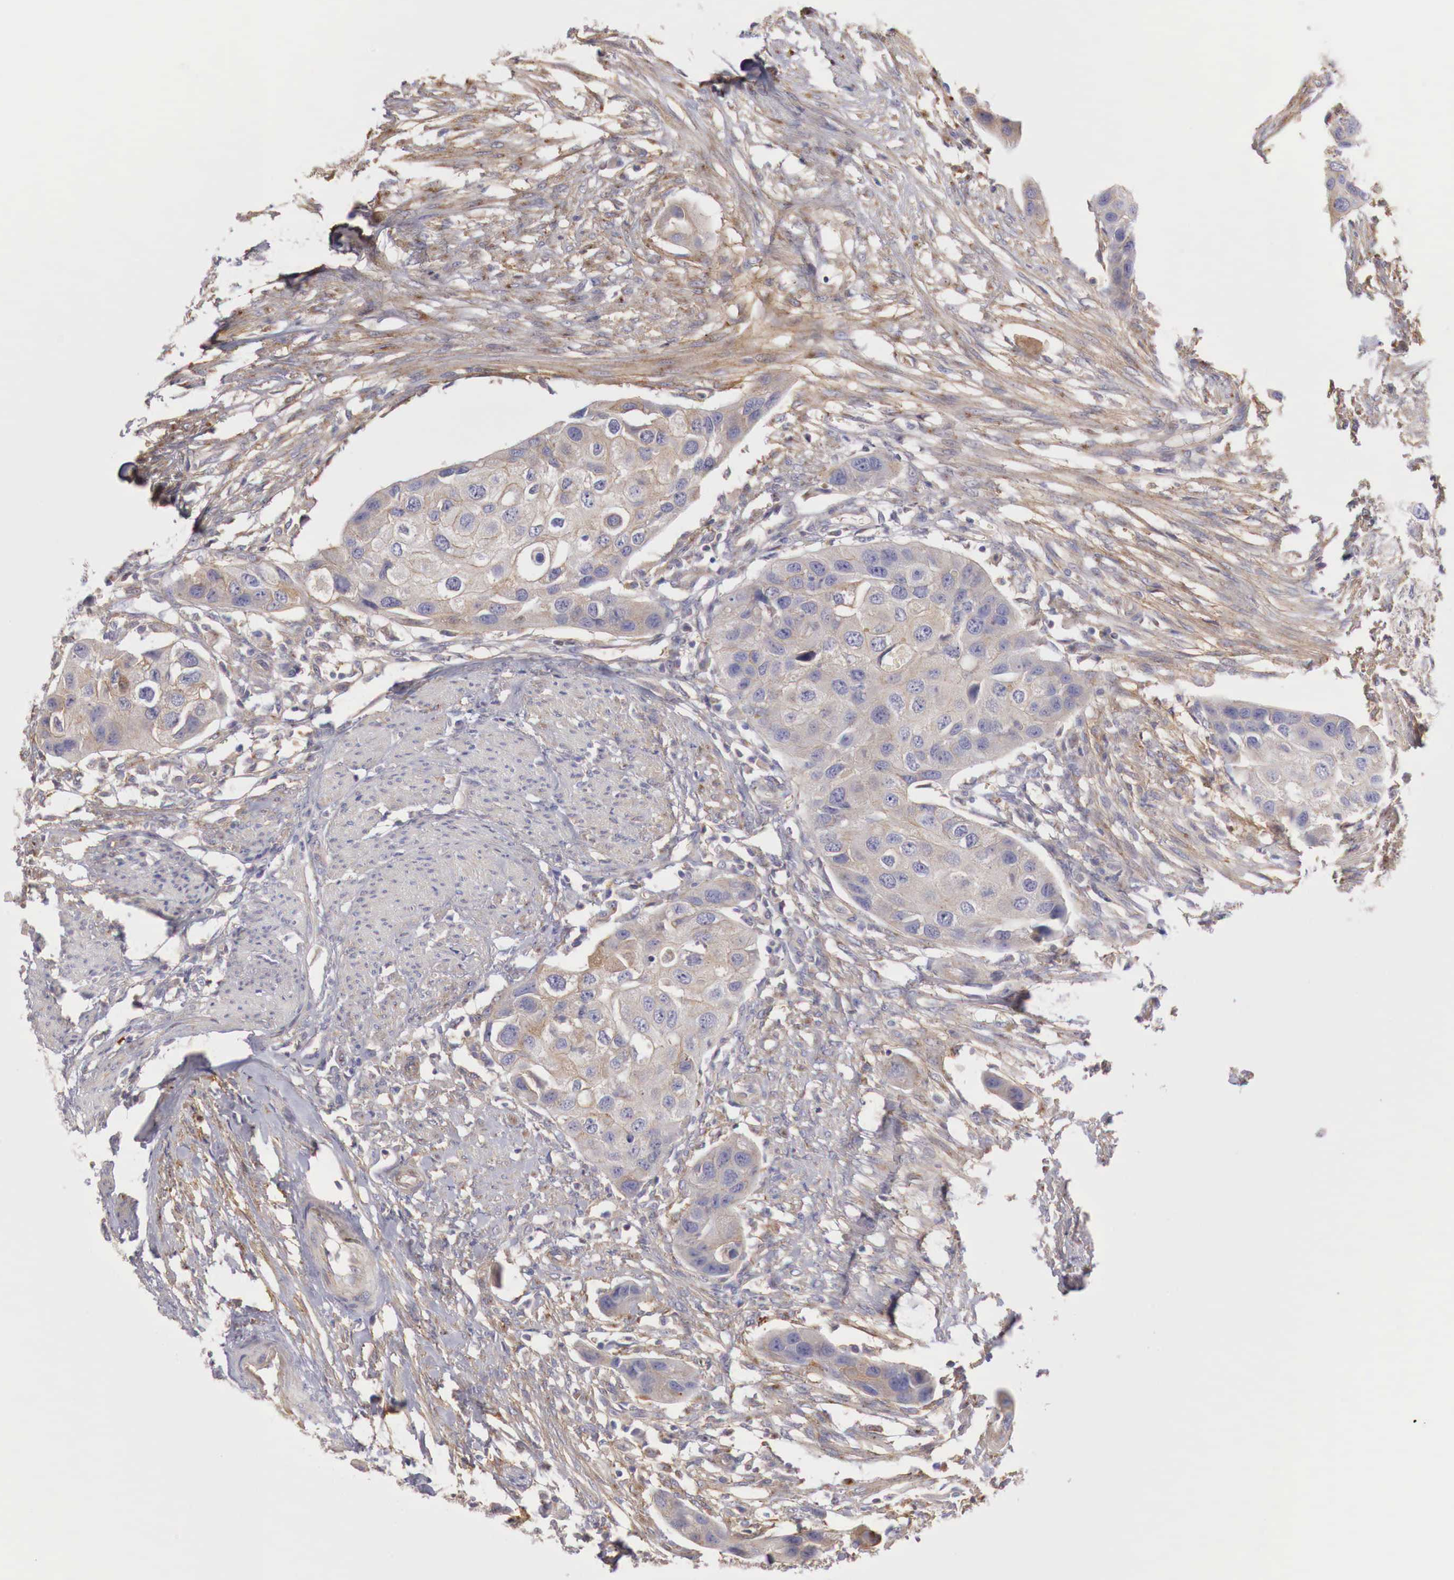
{"staining": {"intensity": "weak", "quantity": "25%-75%", "location": "cytoplasmic/membranous"}, "tissue": "urothelial cancer", "cell_type": "Tumor cells", "image_type": "cancer", "snomed": [{"axis": "morphology", "description": "Urothelial carcinoma, High grade"}, {"axis": "topography", "description": "Urinary bladder"}], "caption": "Weak cytoplasmic/membranous positivity for a protein is seen in approximately 25%-75% of tumor cells of urothelial carcinoma (high-grade) using immunohistochemistry (IHC).", "gene": "KLHDC7B", "patient": {"sex": "male", "age": 55}}